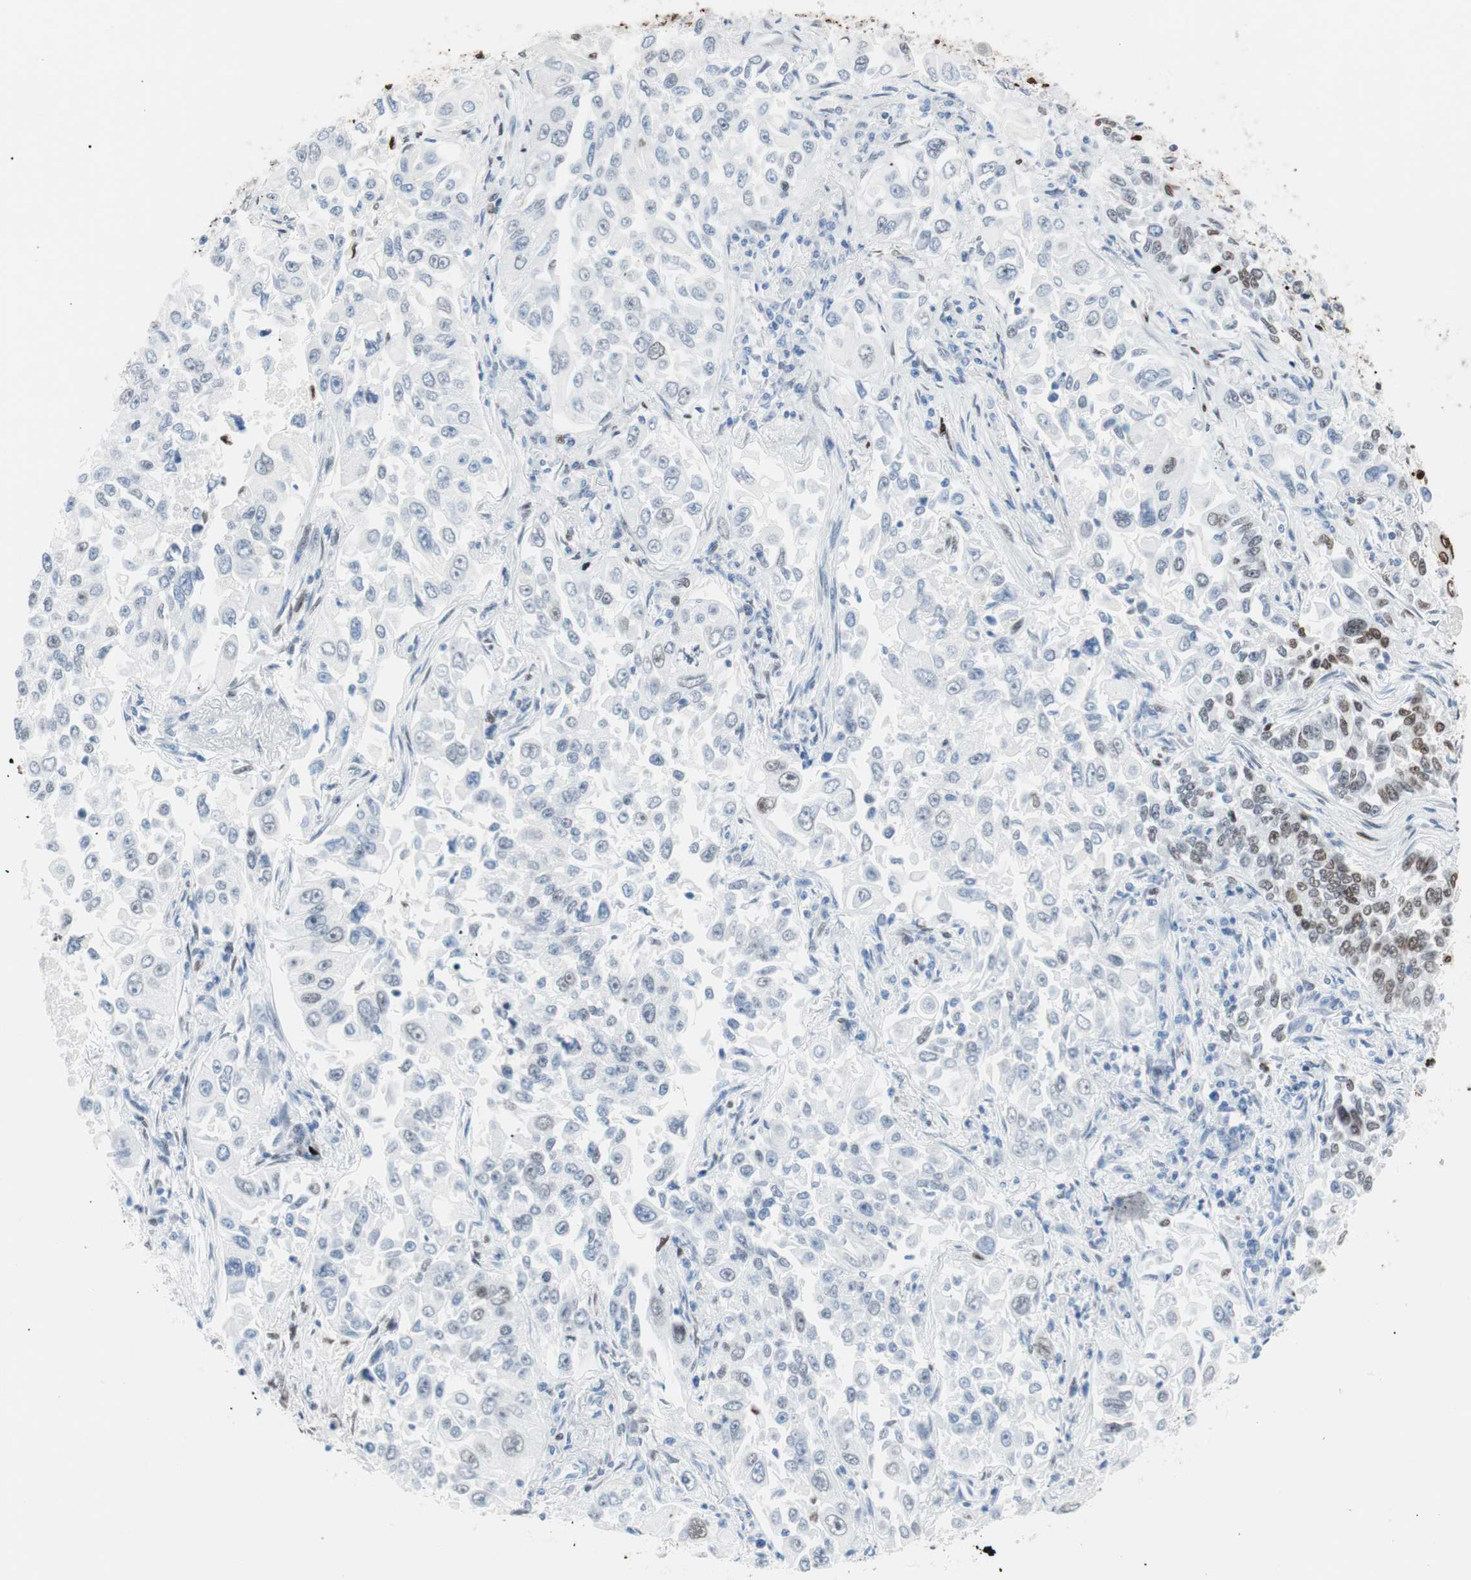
{"staining": {"intensity": "weak", "quantity": "<25%", "location": "nuclear"}, "tissue": "lung cancer", "cell_type": "Tumor cells", "image_type": "cancer", "snomed": [{"axis": "morphology", "description": "Adenocarcinoma, NOS"}, {"axis": "topography", "description": "Lung"}], "caption": "IHC histopathology image of neoplastic tissue: lung cancer (adenocarcinoma) stained with DAB (3,3'-diaminobenzidine) shows no significant protein positivity in tumor cells. (IHC, brightfield microscopy, high magnification).", "gene": "CEBPB", "patient": {"sex": "male", "age": 84}}